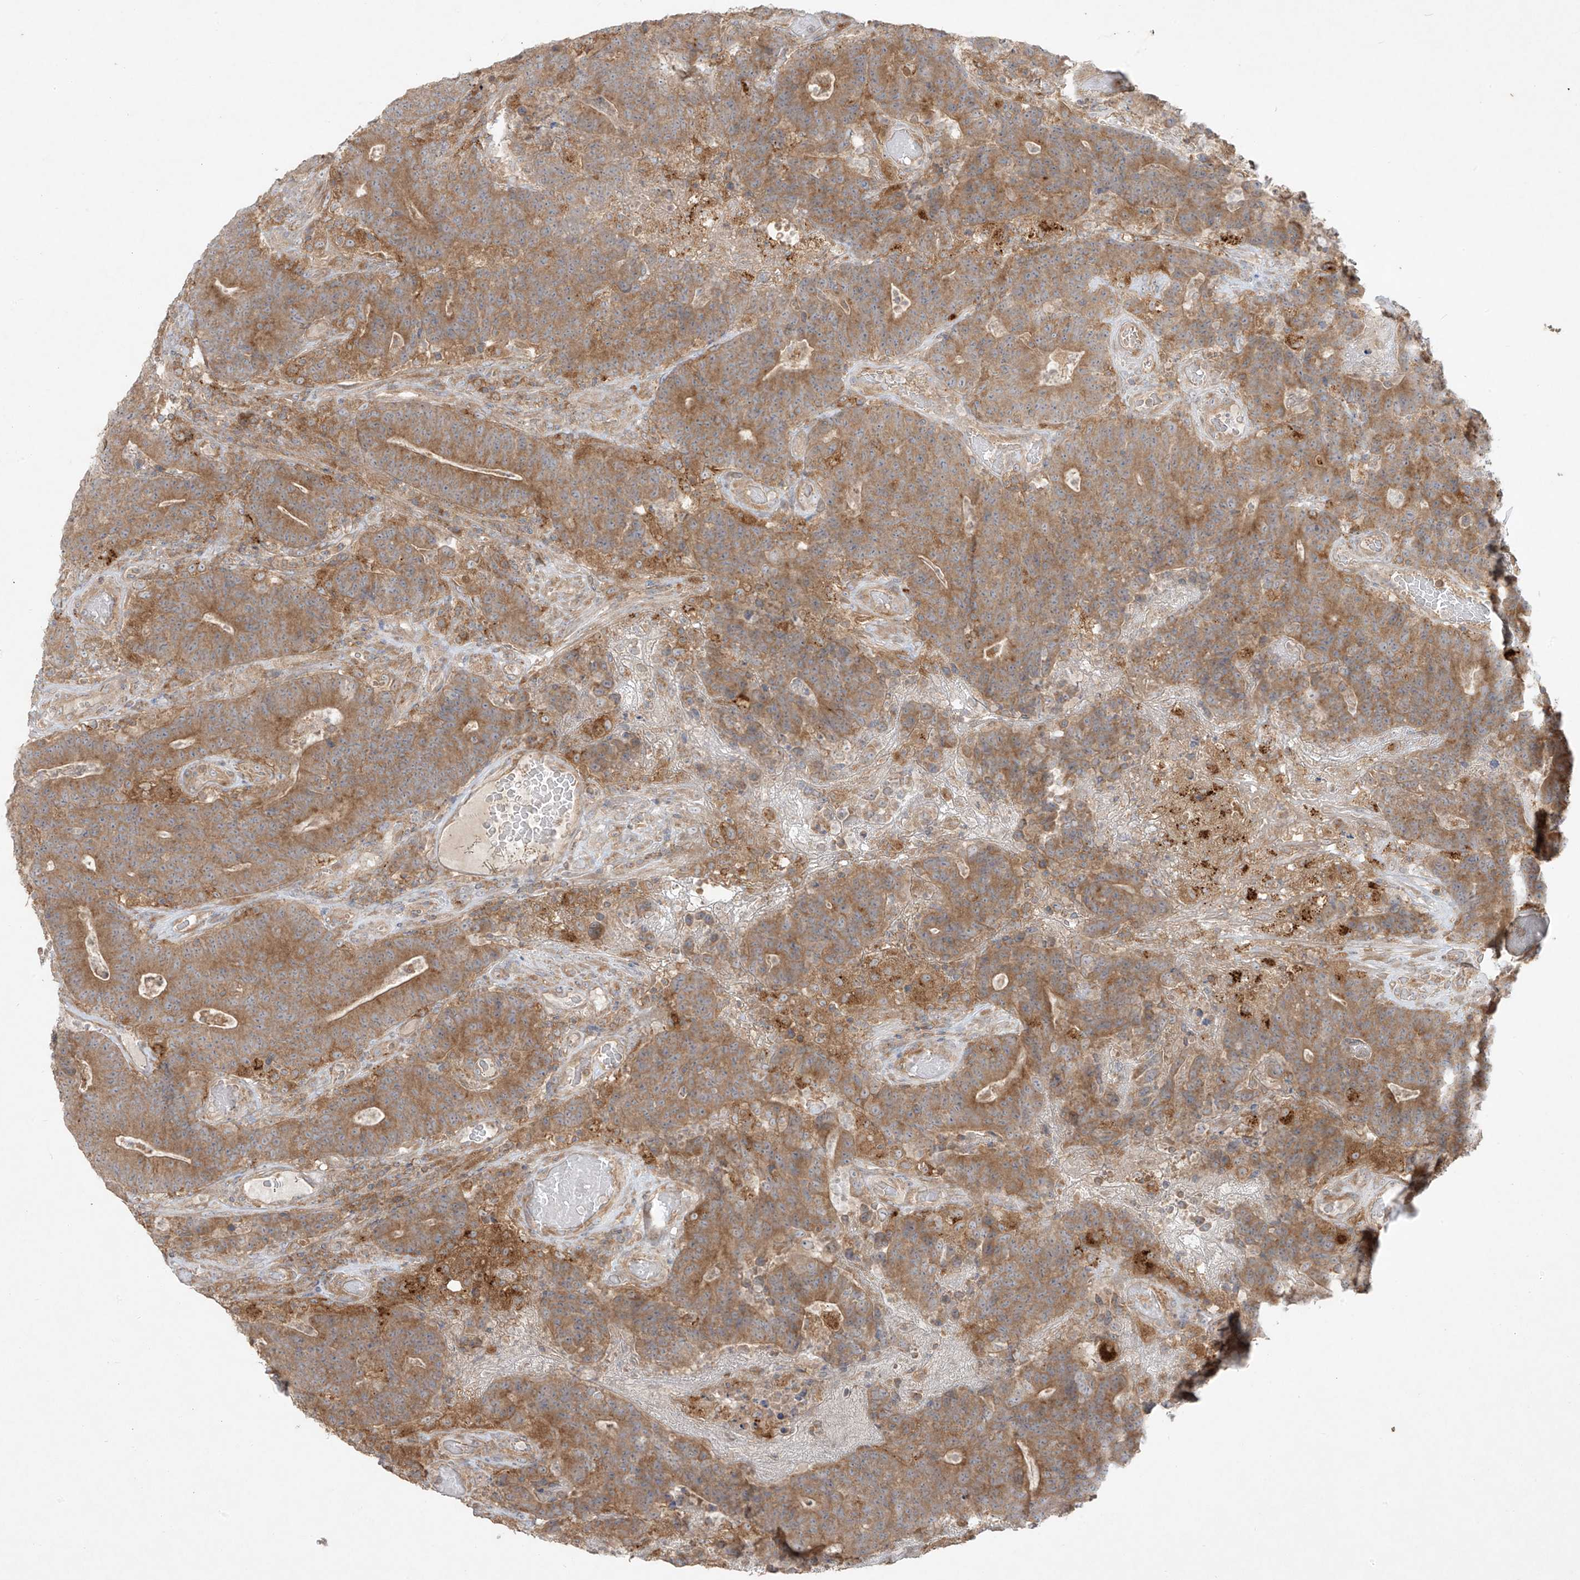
{"staining": {"intensity": "moderate", "quantity": ">75%", "location": "cytoplasmic/membranous"}, "tissue": "colorectal cancer", "cell_type": "Tumor cells", "image_type": "cancer", "snomed": [{"axis": "morphology", "description": "Normal tissue, NOS"}, {"axis": "morphology", "description": "Adenocarcinoma, NOS"}, {"axis": "topography", "description": "Colon"}], "caption": "Immunohistochemistry micrograph of human adenocarcinoma (colorectal) stained for a protein (brown), which demonstrates medium levels of moderate cytoplasmic/membranous staining in about >75% of tumor cells.", "gene": "LDAH", "patient": {"sex": "female", "age": 75}}